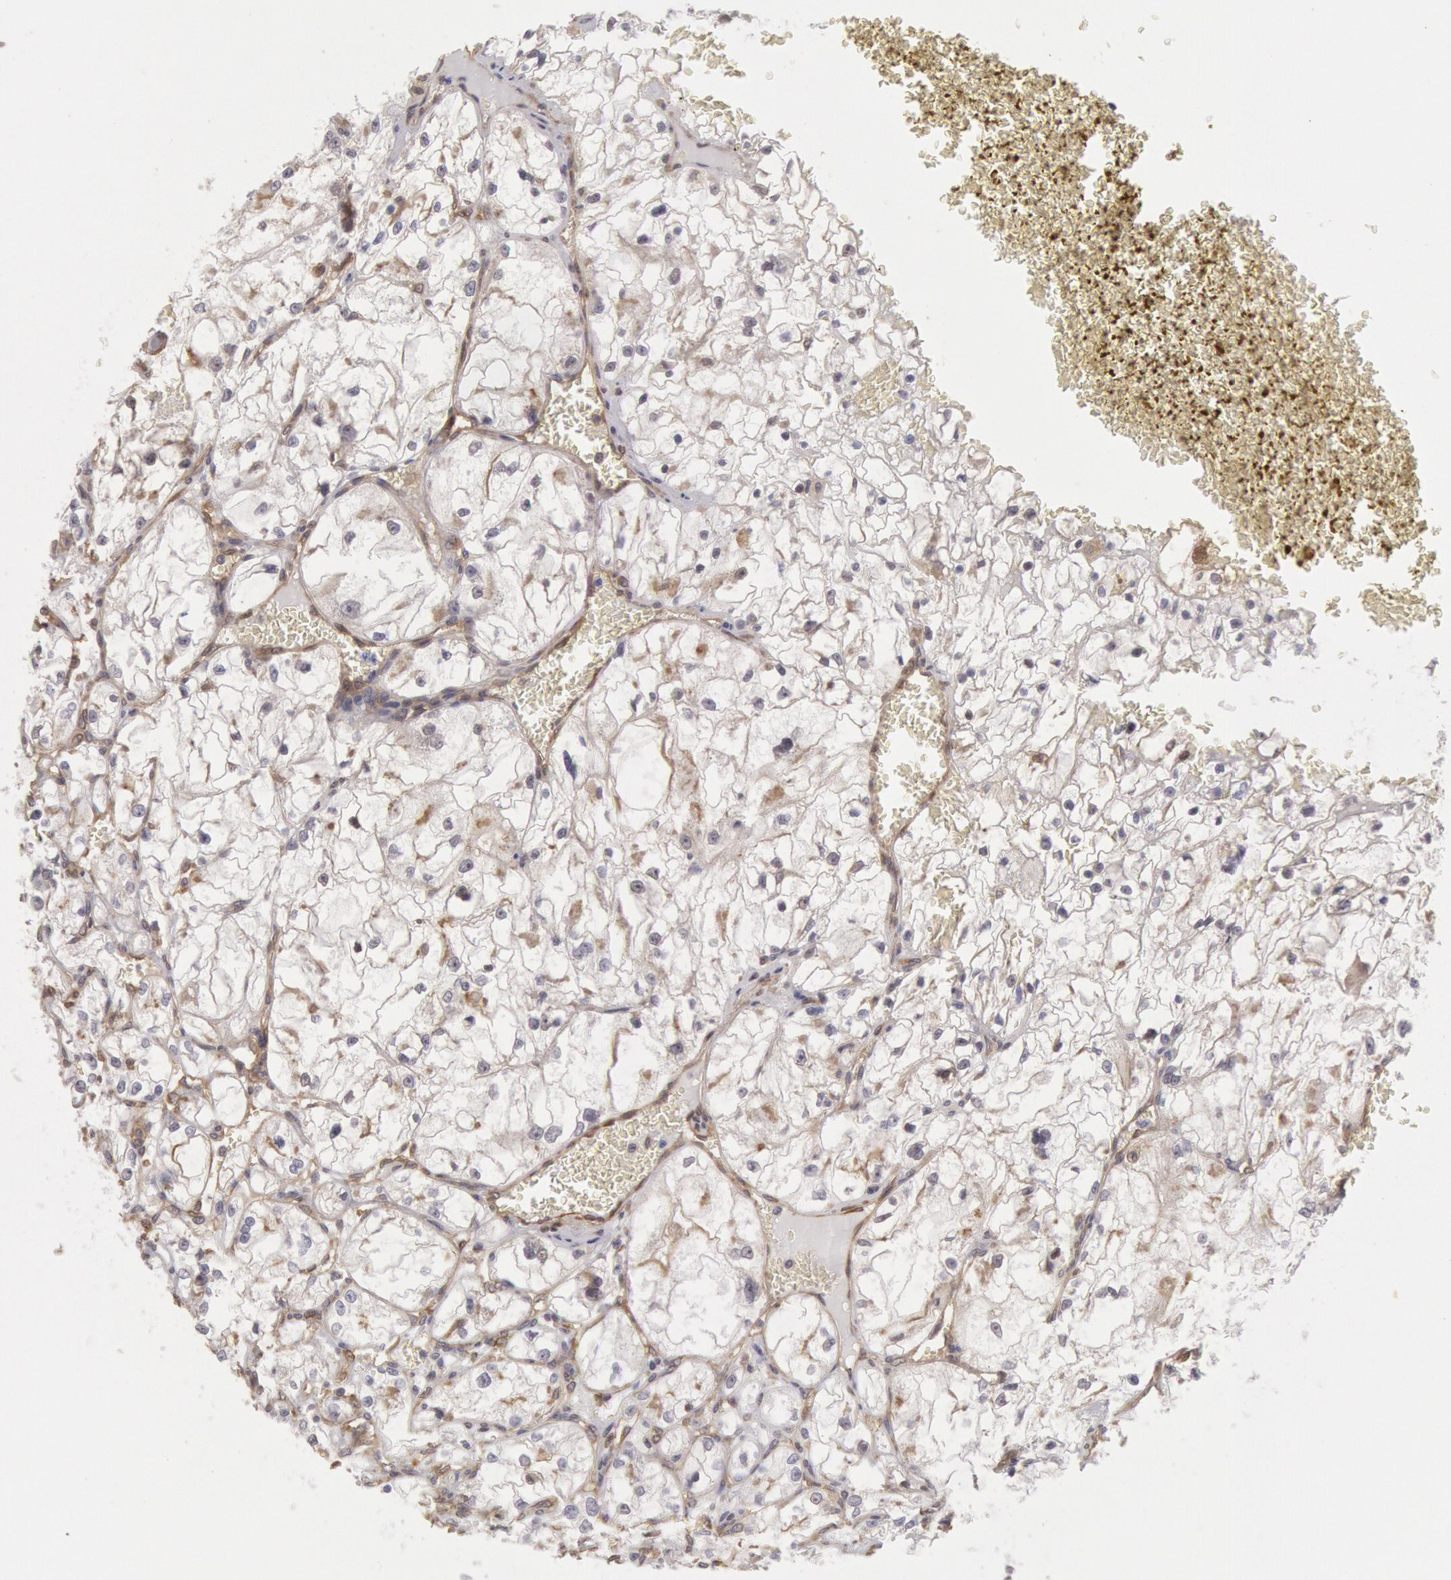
{"staining": {"intensity": "negative", "quantity": "none", "location": "none"}, "tissue": "renal cancer", "cell_type": "Tumor cells", "image_type": "cancer", "snomed": [{"axis": "morphology", "description": "Adenocarcinoma, NOS"}, {"axis": "topography", "description": "Kidney"}], "caption": "This is a photomicrograph of immunohistochemistry (IHC) staining of renal adenocarcinoma, which shows no expression in tumor cells. (DAB (3,3'-diaminobenzidine) immunohistochemistry visualized using brightfield microscopy, high magnification).", "gene": "CCDC50", "patient": {"sex": "male", "age": 61}}